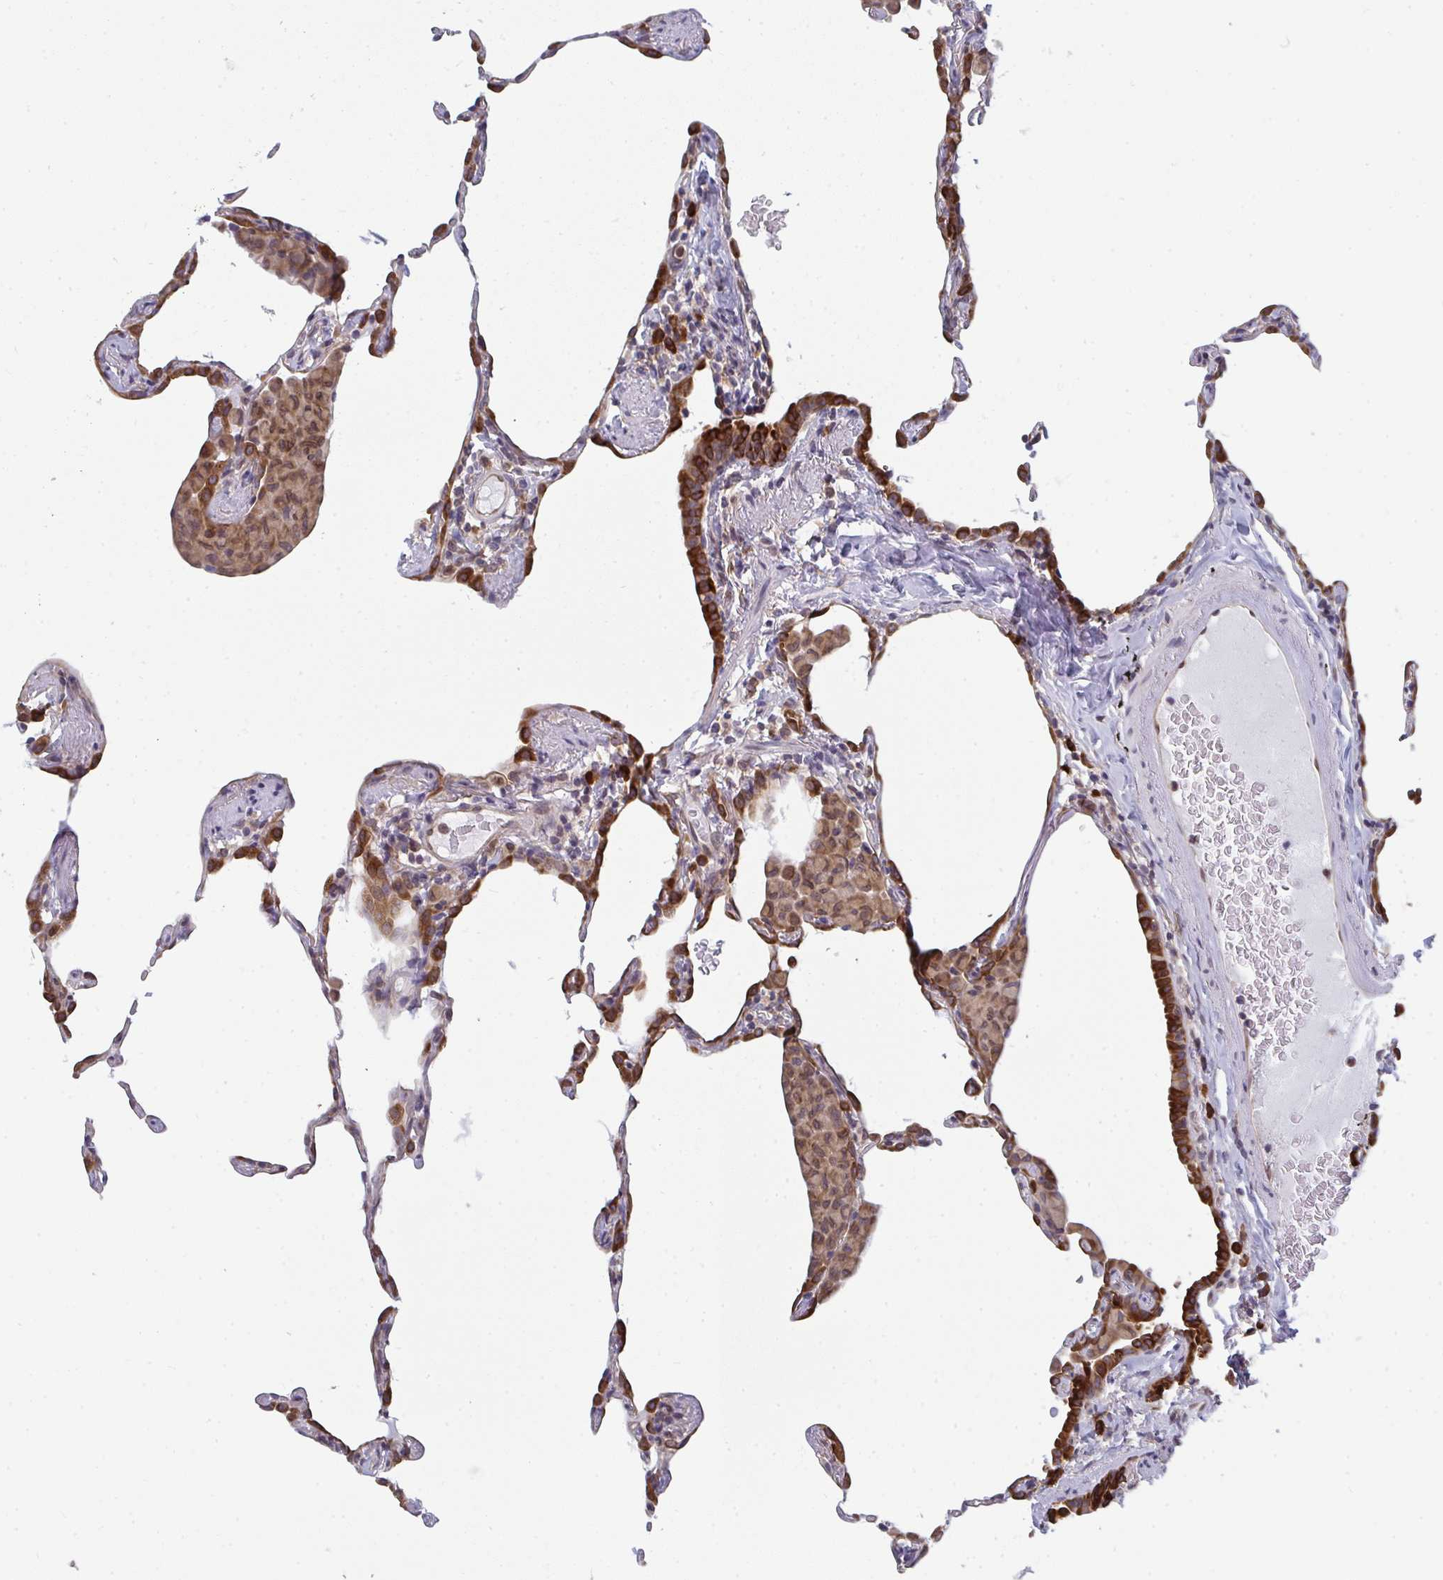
{"staining": {"intensity": "moderate", "quantity": "<25%", "location": "cytoplasmic/membranous"}, "tissue": "lung", "cell_type": "Alveolar cells", "image_type": "normal", "snomed": [{"axis": "morphology", "description": "Normal tissue, NOS"}, {"axis": "topography", "description": "Lung"}], "caption": "DAB immunohistochemical staining of normal human lung exhibits moderate cytoplasmic/membranous protein expression in approximately <25% of alveolar cells.", "gene": "LYSMD4", "patient": {"sex": "female", "age": 57}}